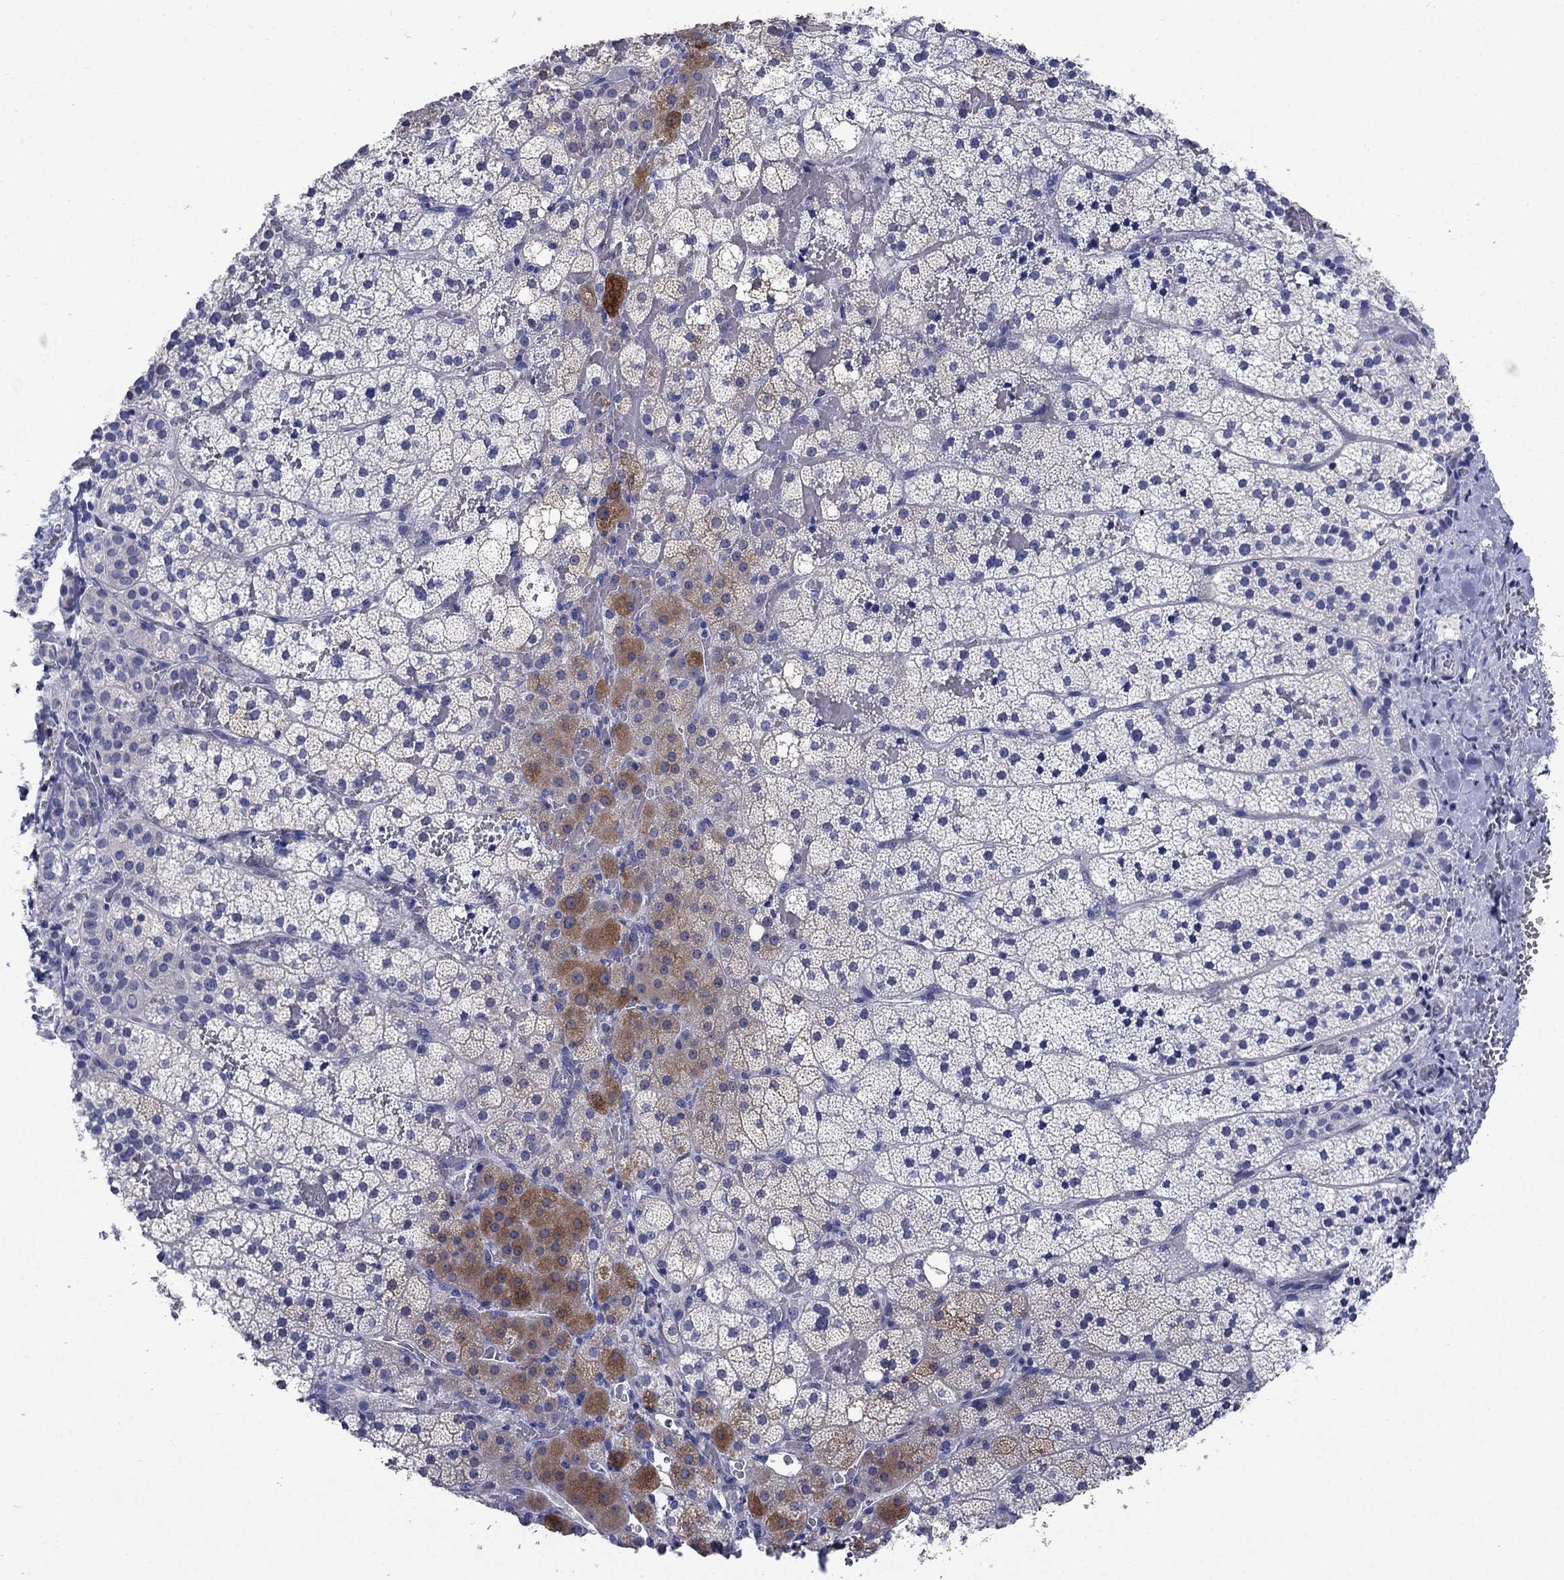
{"staining": {"intensity": "moderate", "quantity": "<25%", "location": "cytoplasmic/membranous"}, "tissue": "adrenal gland", "cell_type": "Glandular cells", "image_type": "normal", "snomed": [{"axis": "morphology", "description": "Normal tissue, NOS"}, {"axis": "topography", "description": "Adrenal gland"}], "caption": "Adrenal gland stained with DAB (3,3'-diaminobenzidine) immunohistochemistry (IHC) displays low levels of moderate cytoplasmic/membranous expression in about <25% of glandular cells.", "gene": "SULT2B1", "patient": {"sex": "male", "age": 53}}